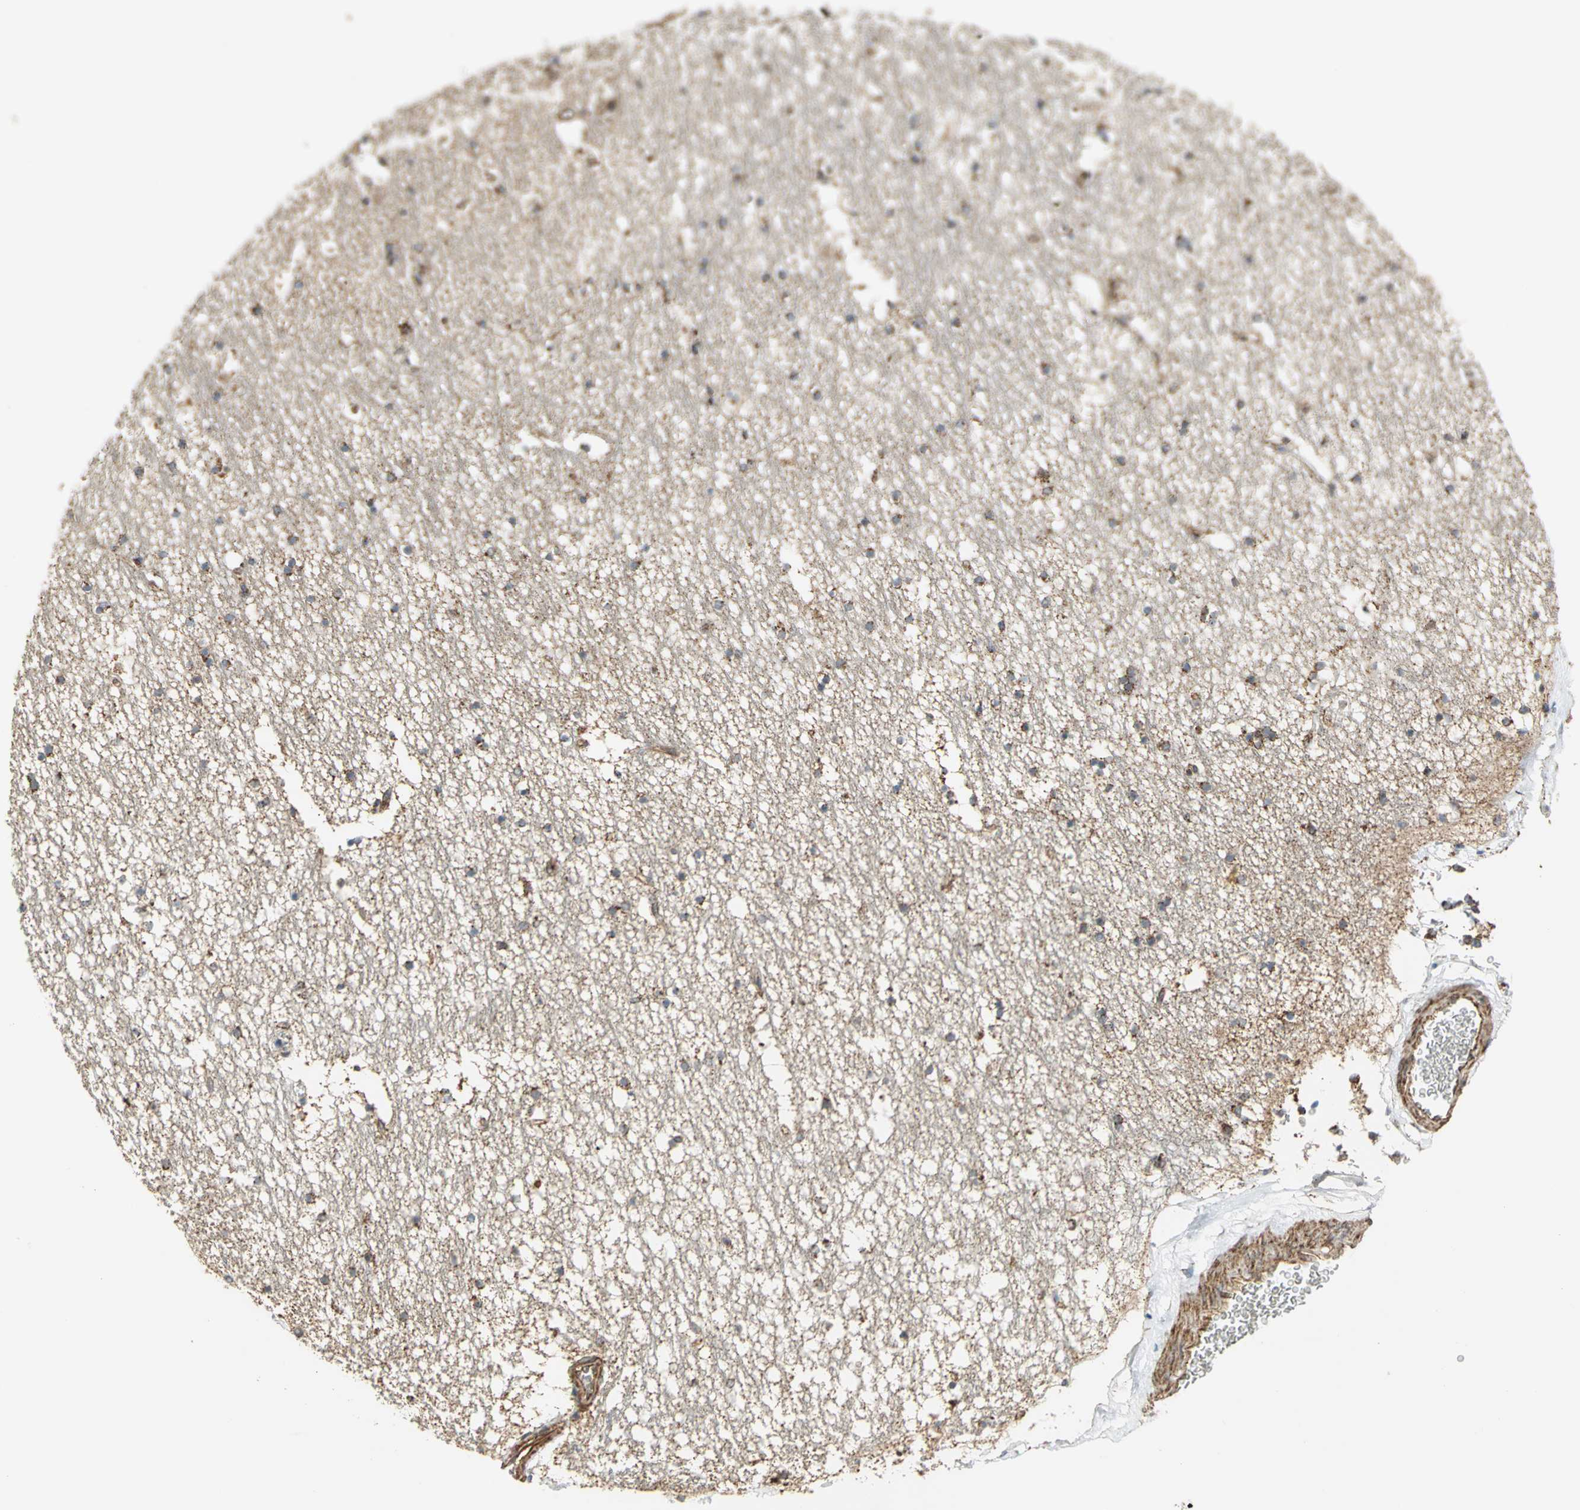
{"staining": {"intensity": "moderate", "quantity": "25%-75%", "location": "cytoplasmic/membranous"}, "tissue": "hippocampus", "cell_type": "Glial cells", "image_type": "normal", "snomed": [{"axis": "morphology", "description": "Normal tissue, NOS"}, {"axis": "topography", "description": "Hippocampus"}], "caption": "A brown stain labels moderate cytoplasmic/membranous expression of a protein in glial cells of normal hippocampus.", "gene": "MRPS22", "patient": {"sex": "male", "age": 45}}